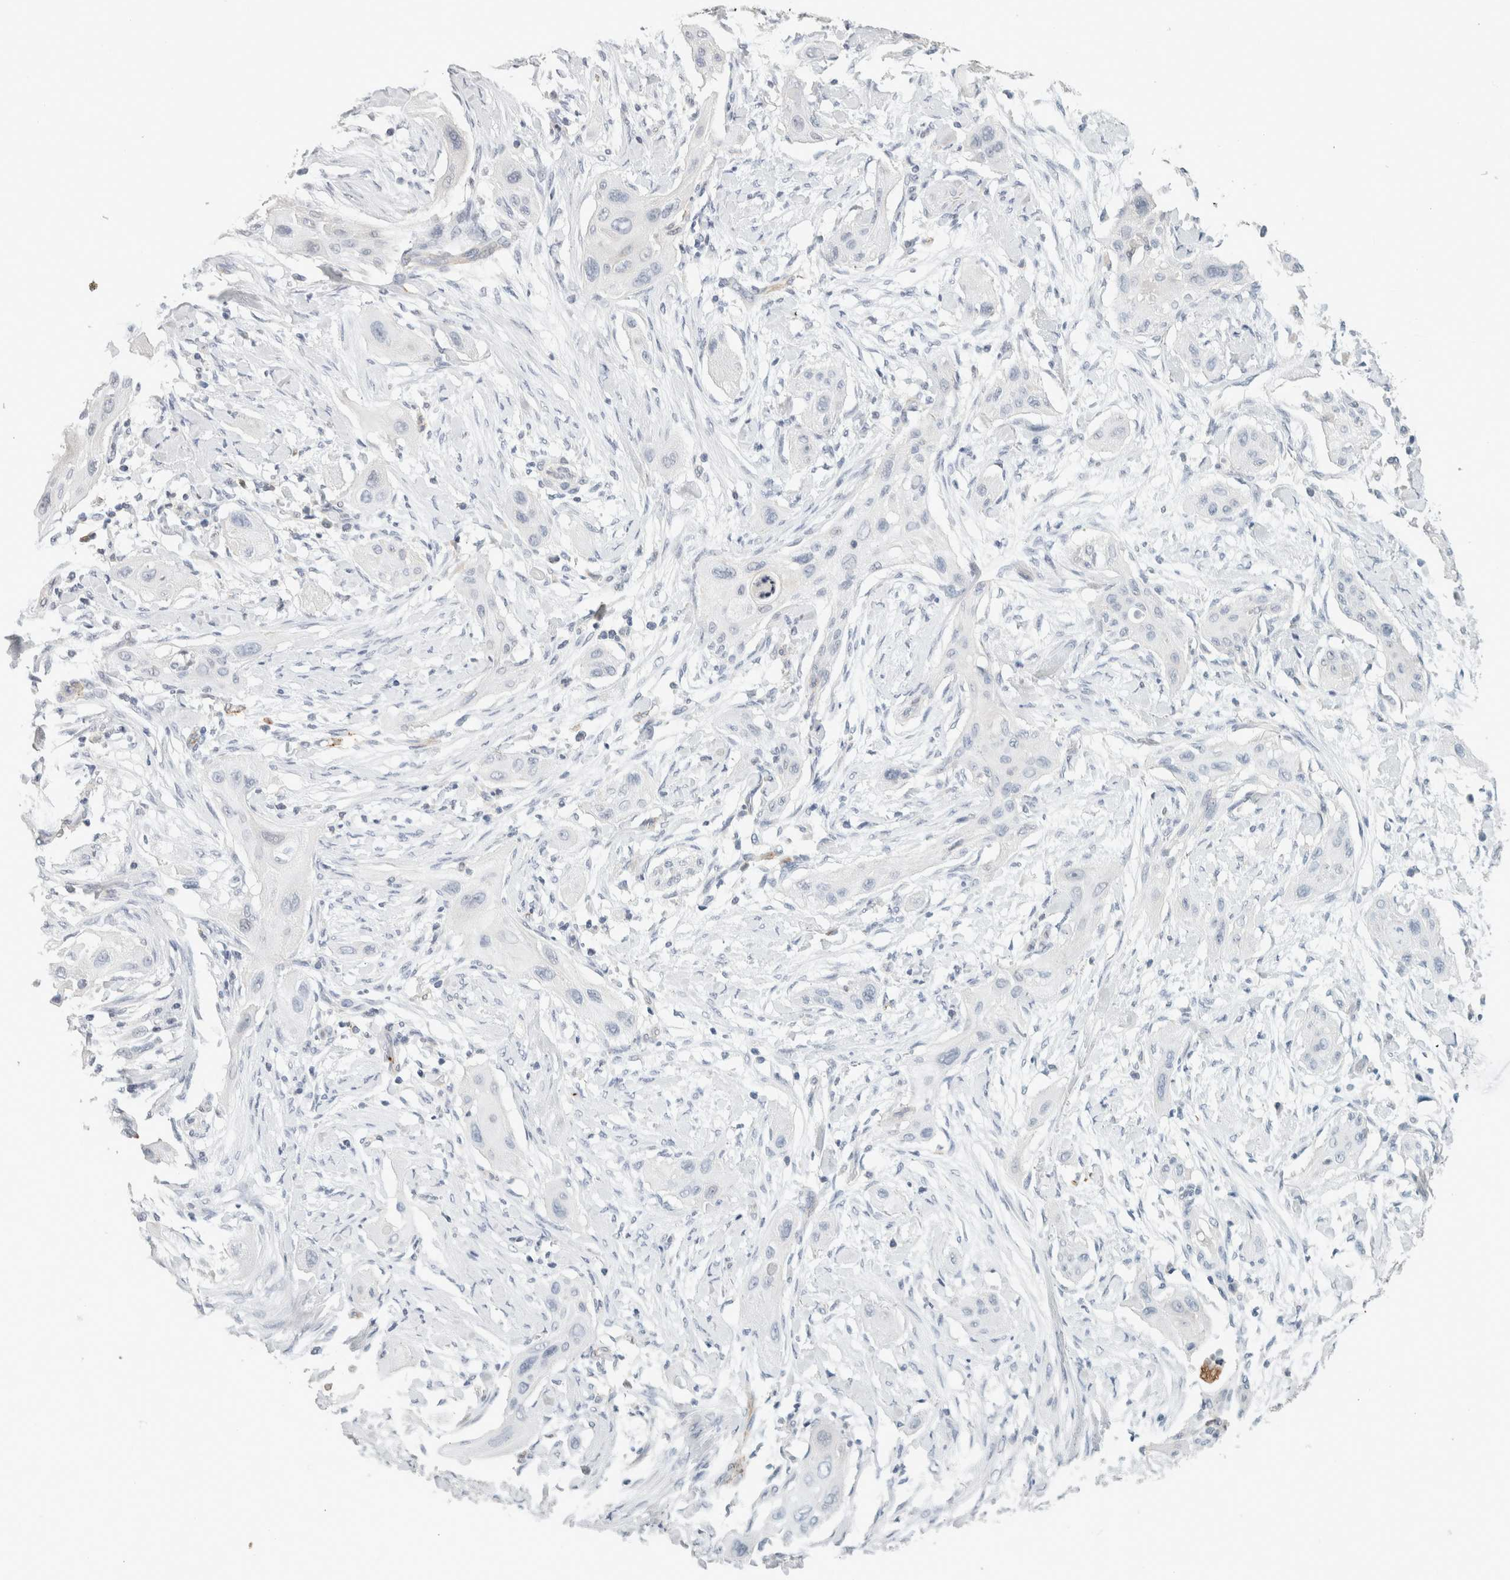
{"staining": {"intensity": "negative", "quantity": "none", "location": "none"}, "tissue": "lung cancer", "cell_type": "Tumor cells", "image_type": "cancer", "snomed": [{"axis": "morphology", "description": "Squamous cell carcinoma, NOS"}, {"axis": "topography", "description": "Lung"}], "caption": "A micrograph of human lung cancer (squamous cell carcinoma) is negative for staining in tumor cells.", "gene": "CD36", "patient": {"sex": "female", "age": 47}}